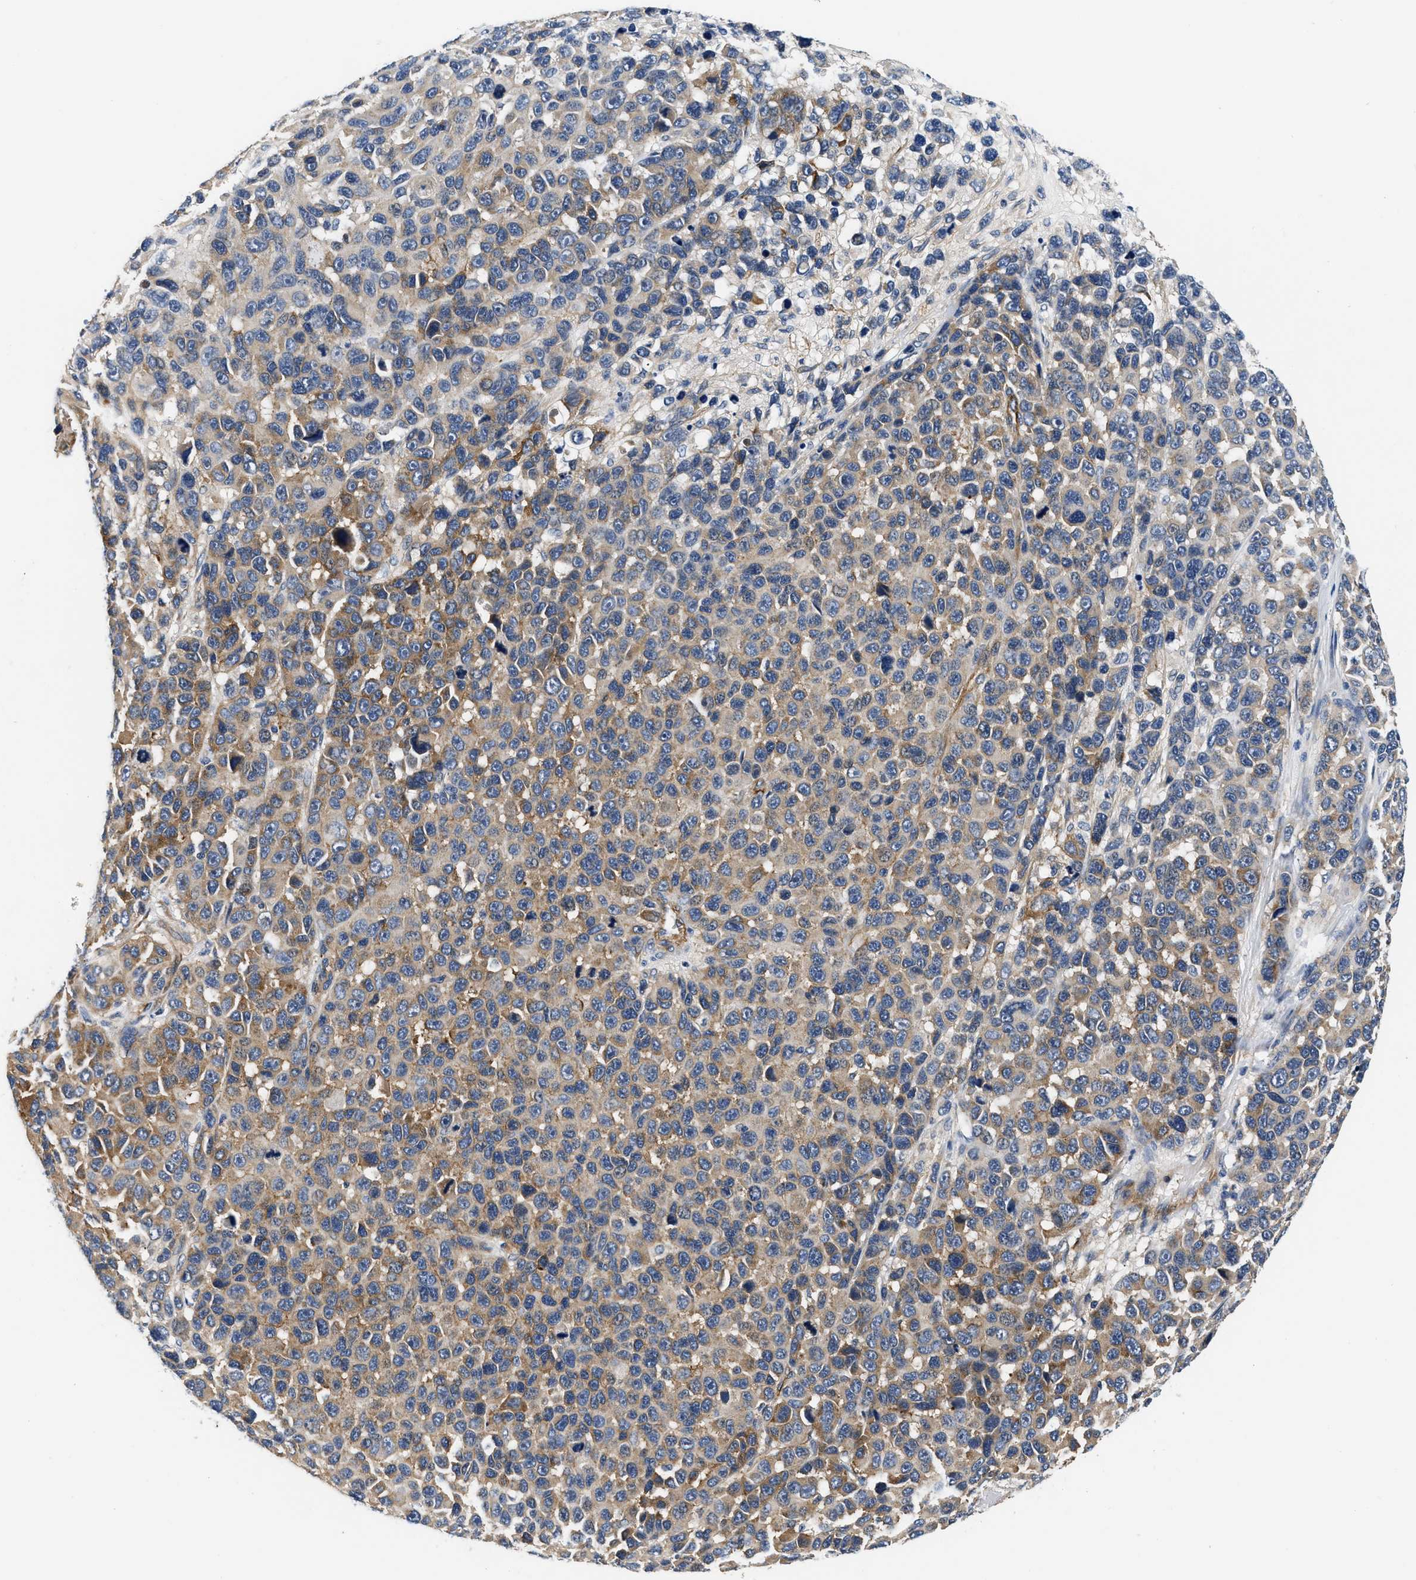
{"staining": {"intensity": "moderate", "quantity": ">75%", "location": "cytoplasmic/membranous"}, "tissue": "melanoma", "cell_type": "Tumor cells", "image_type": "cancer", "snomed": [{"axis": "morphology", "description": "Malignant melanoma, NOS"}, {"axis": "topography", "description": "Skin"}], "caption": "An image showing moderate cytoplasmic/membranous expression in approximately >75% of tumor cells in melanoma, as visualized by brown immunohistochemical staining.", "gene": "NME6", "patient": {"sex": "male", "age": 53}}